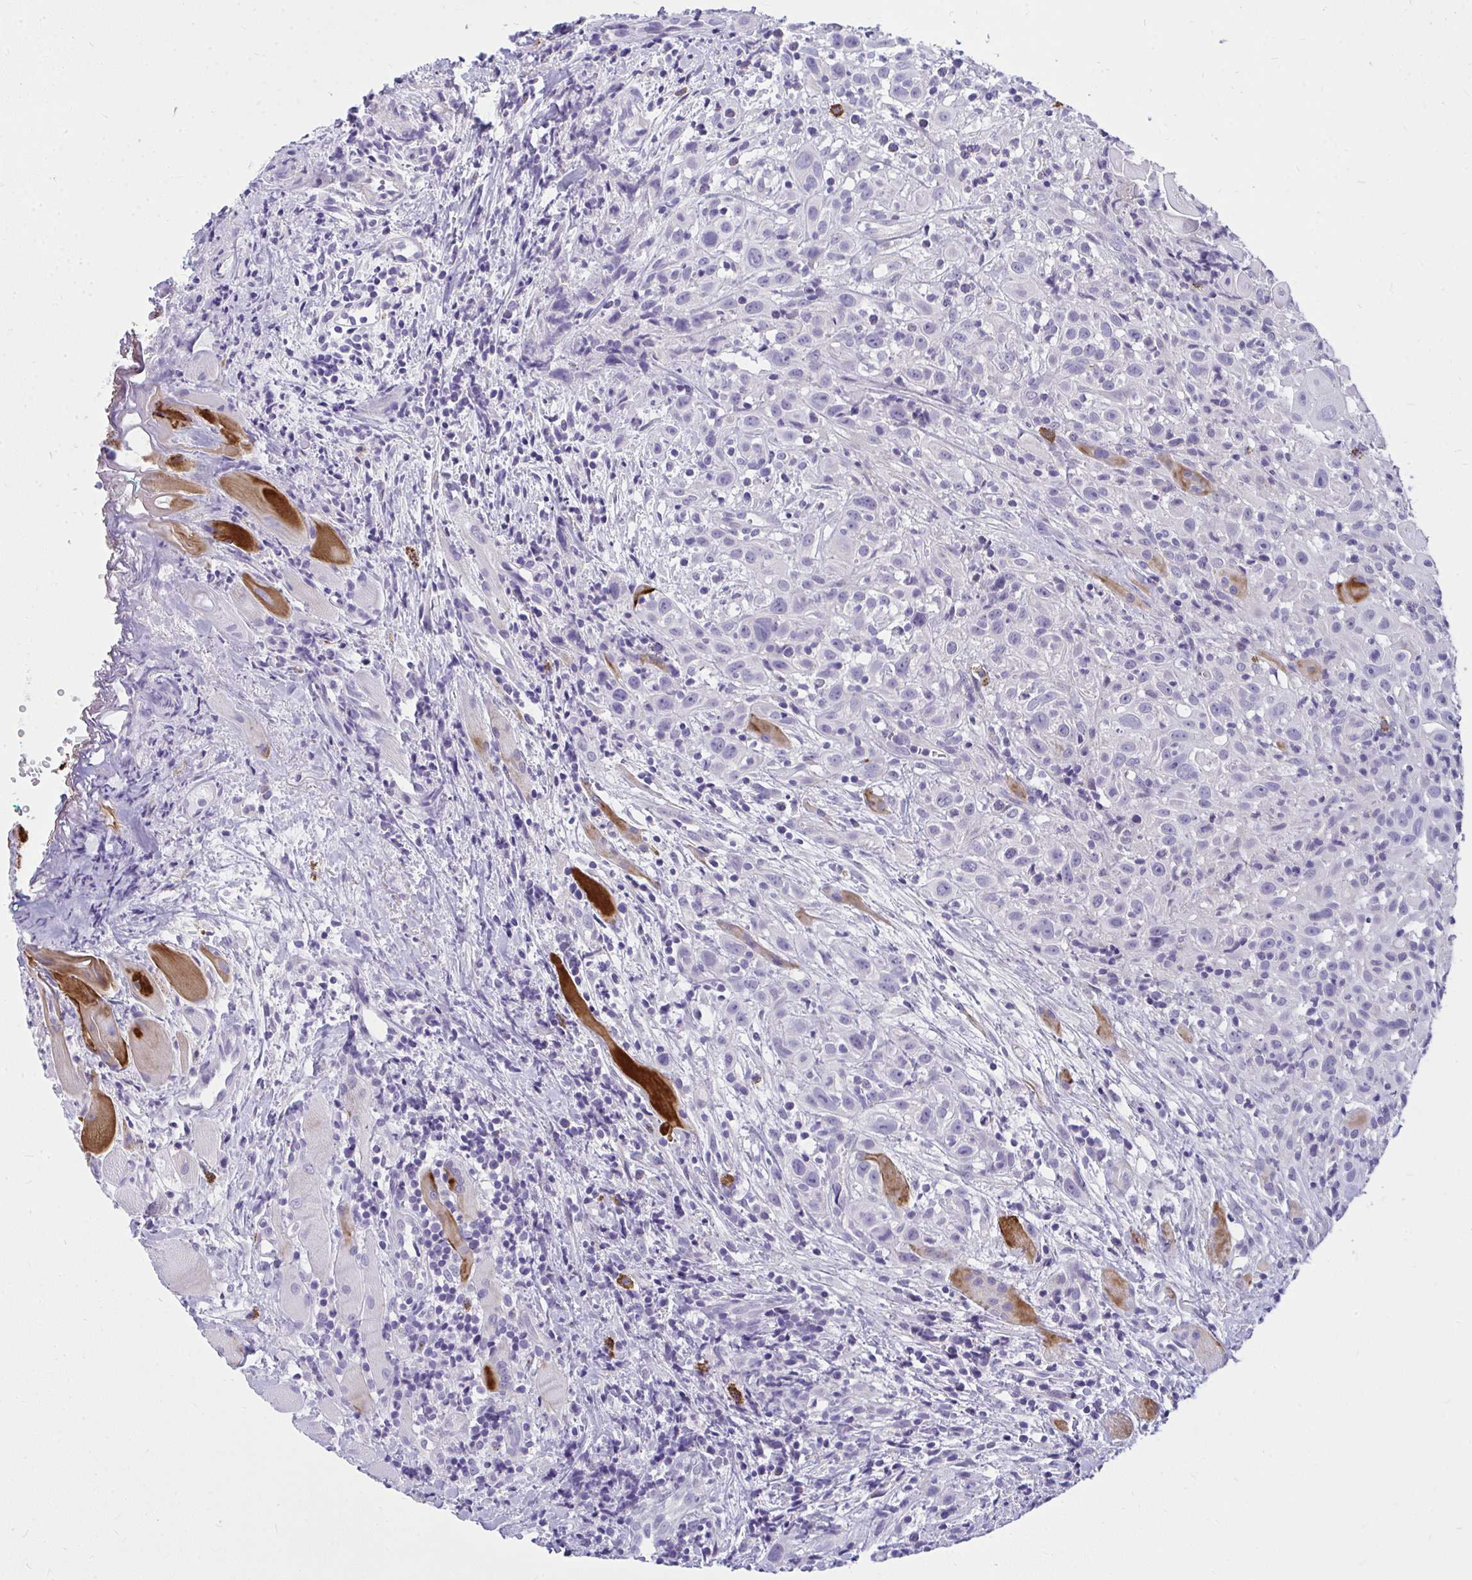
{"staining": {"intensity": "negative", "quantity": "none", "location": "none"}, "tissue": "head and neck cancer", "cell_type": "Tumor cells", "image_type": "cancer", "snomed": [{"axis": "morphology", "description": "Squamous cell carcinoma, NOS"}, {"axis": "topography", "description": "Head-Neck"}], "caption": "IHC photomicrograph of human squamous cell carcinoma (head and neck) stained for a protein (brown), which shows no positivity in tumor cells. (DAB (3,3'-diaminobenzidine) immunohistochemistry (IHC) visualized using brightfield microscopy, high magnification).", "gene": "TSBP1", "patient": {"sex": "female", "age": 95}}